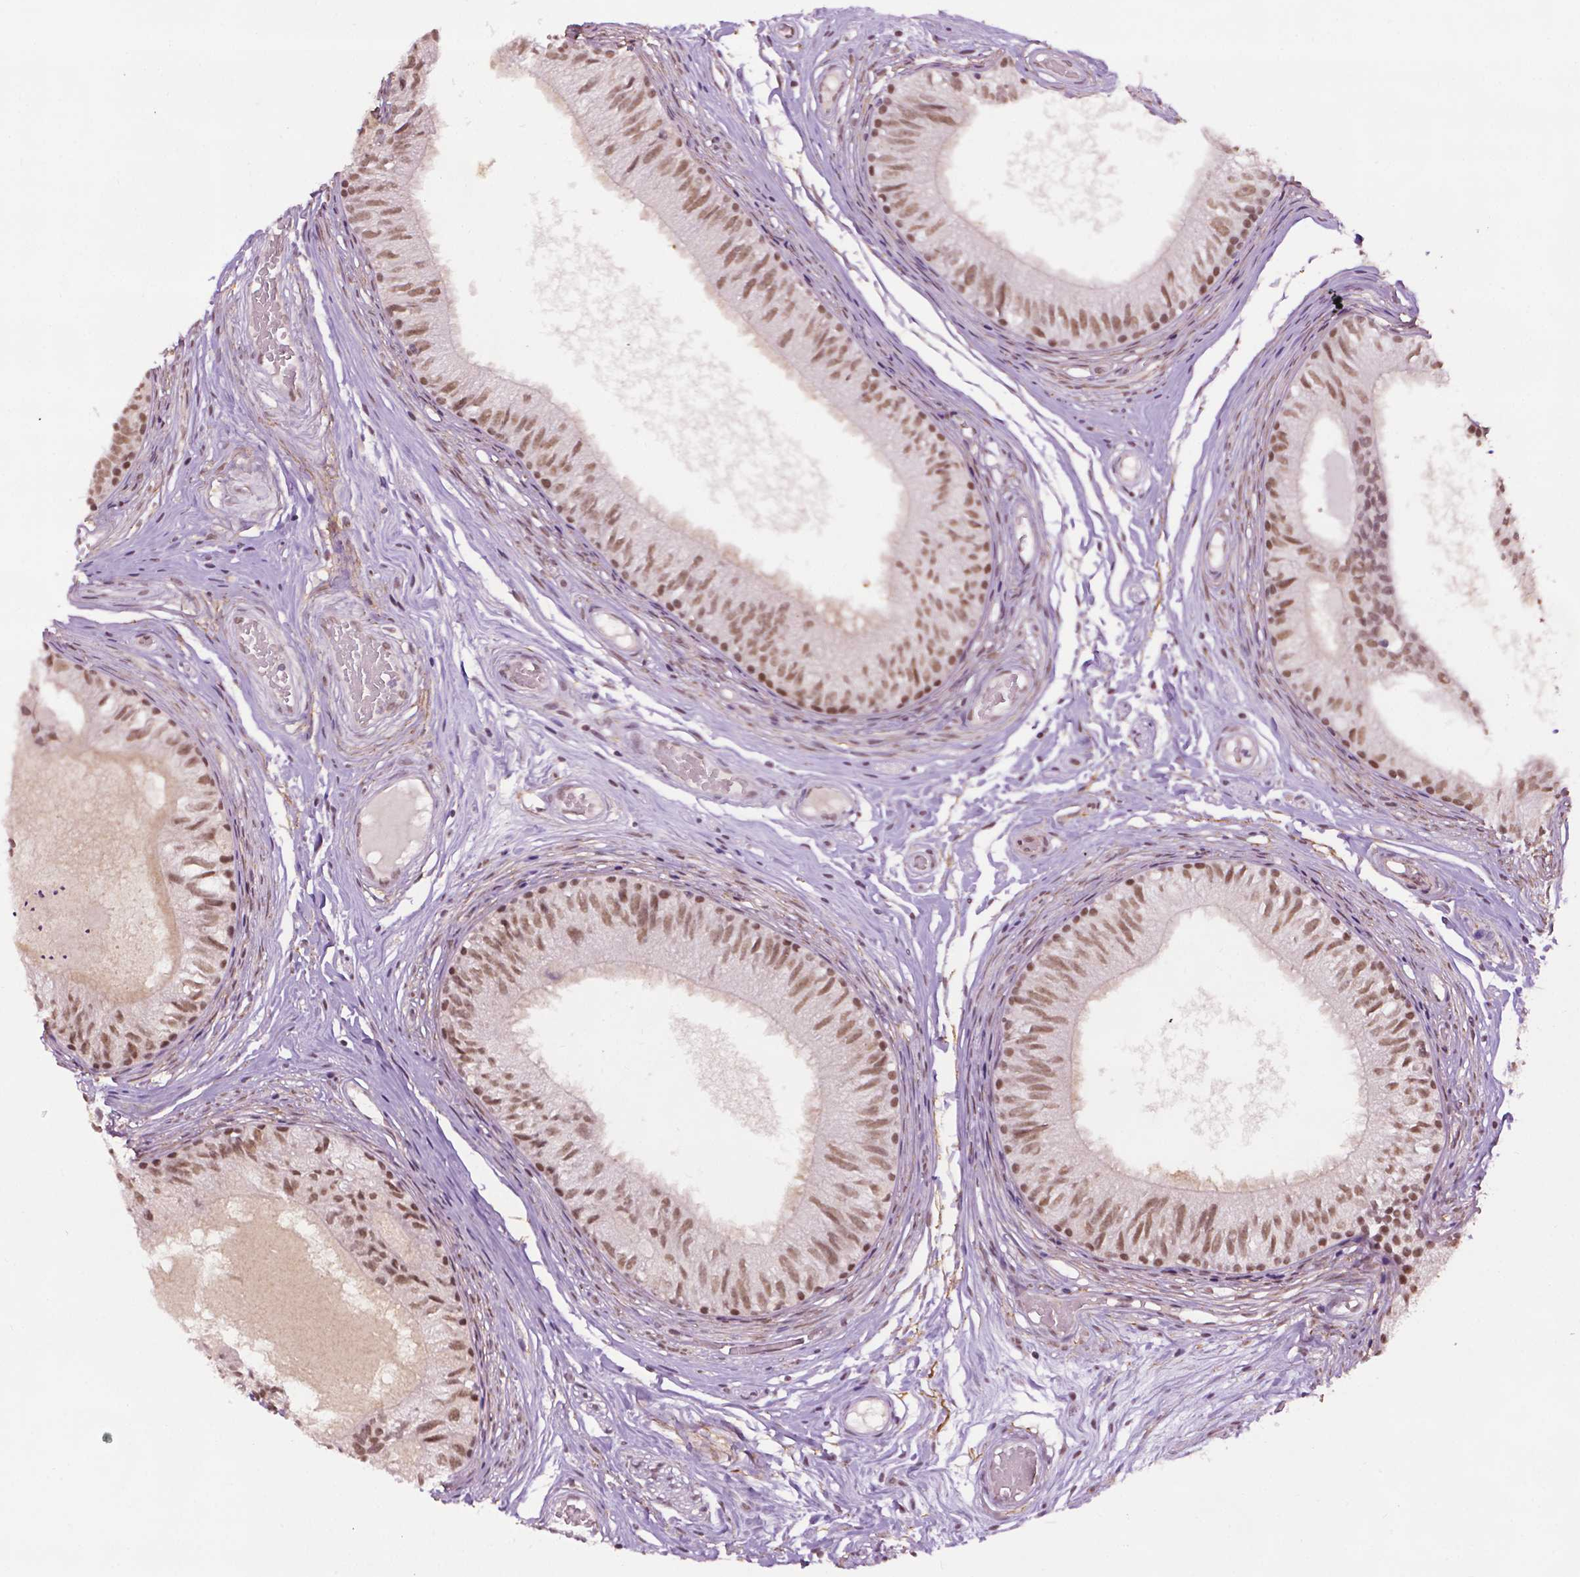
{"staining": {"intensity": "moderate", "quantity": ">75%", "location": "nuclear"}, "tissue": "epididymis", "cell_type": "Glandular cells", "image_type": "normal", "snomed": [{"axis": "morphology", "description": "Normal tissue, NOS"}, {"axis": "topography", "description": "Epididymis"}], "caption": "Approximately >75% of glandular cells in benign human epididymis display moderate nuclear protein staining as visualized by brown immunohistochemical staining.", "gene": "UBQLN4", "patient": {"sex": "male", "age": 29}}